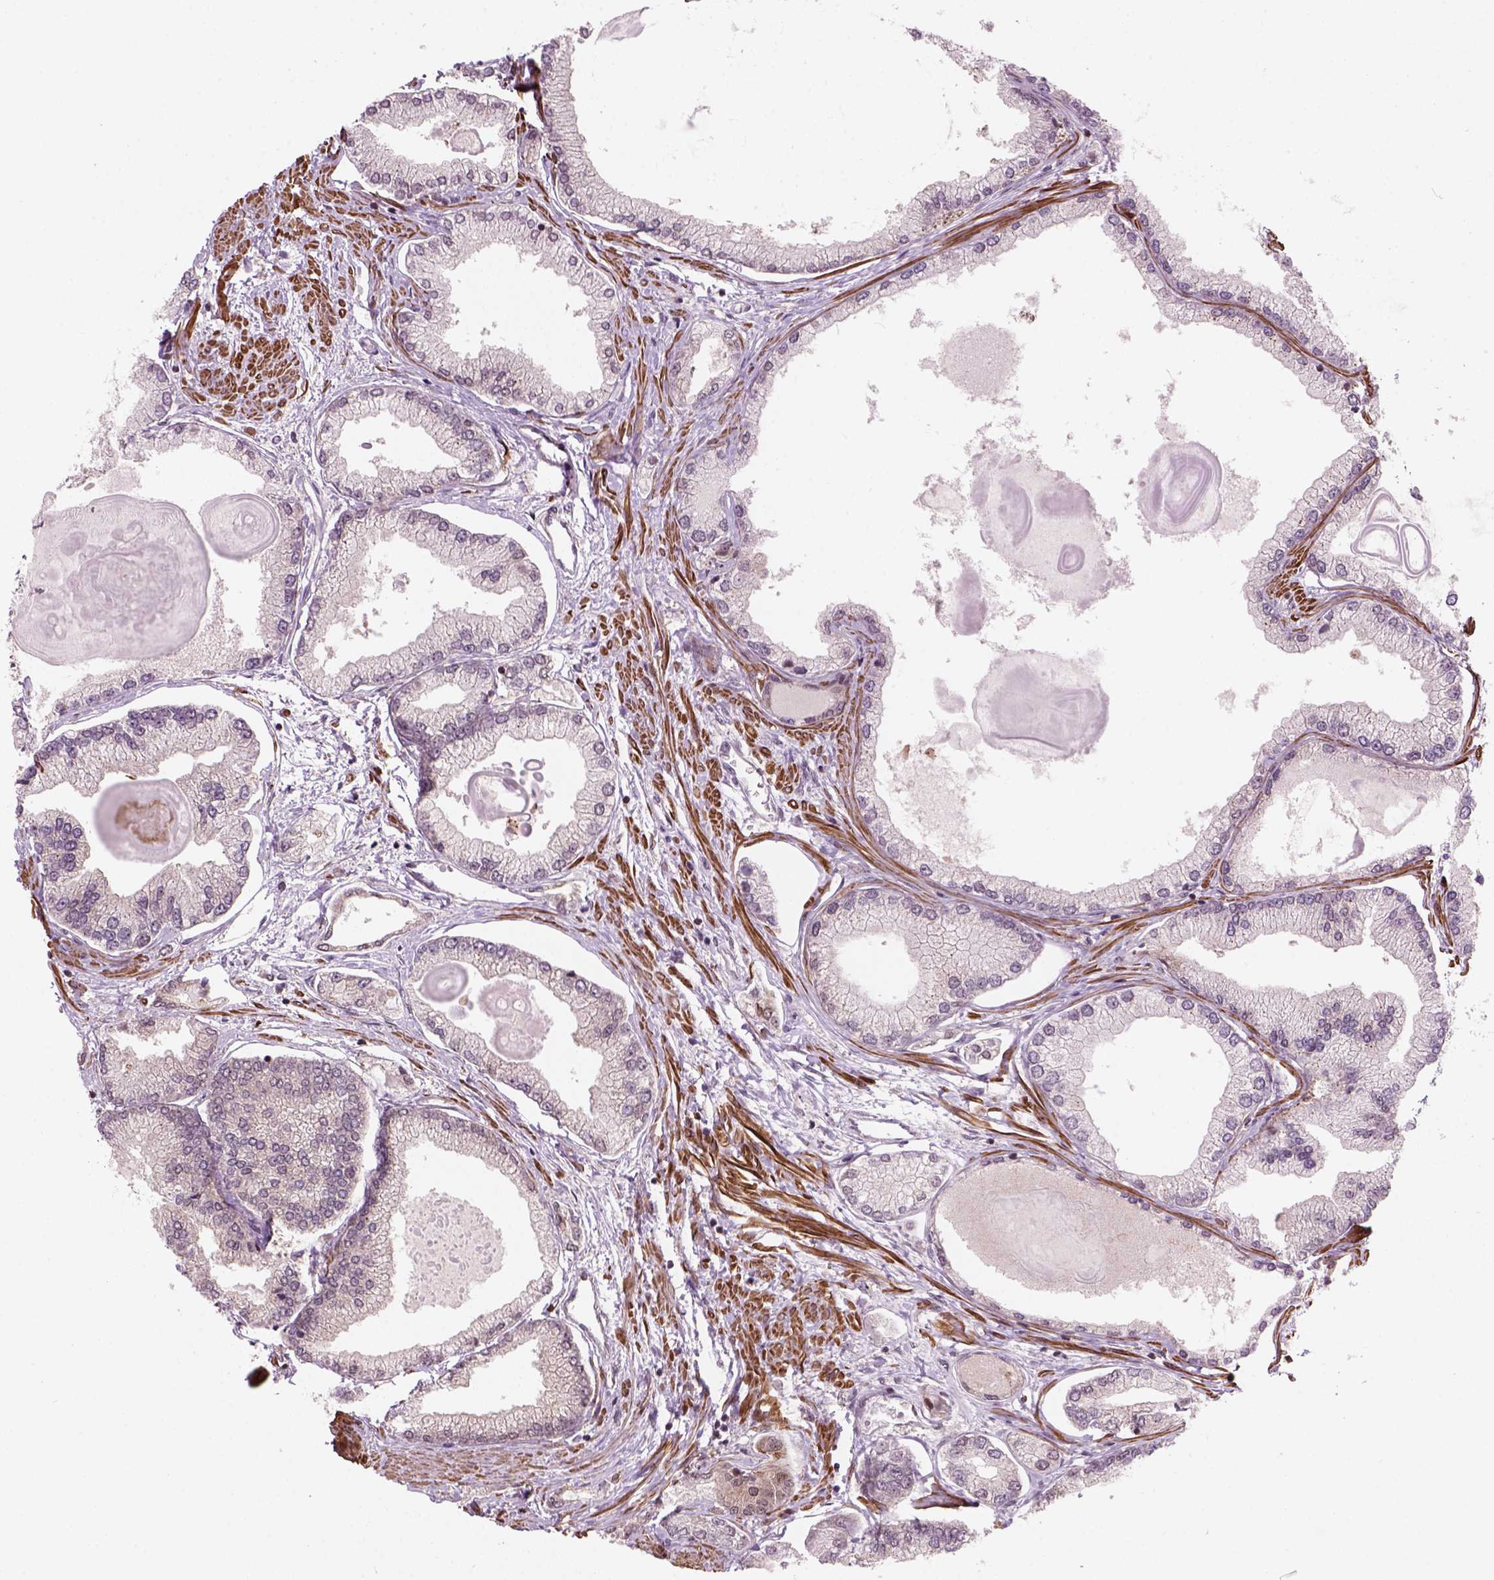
{"staining": {"intensity": "weak", "quantity": "<25%", "location": "cytoplasmic/membranous,nuclear"}, "tissue": "prostate cancer", "cell_type": "Tumor cells", "image_type": "cancer", "snomed": [{"axis": "morphology", "description": "Adenocarcinoma, High grade"}, {"axis": "topography", "description": "Prostate"}], "caption": "A histopathology image of adenocarcinoma (high-grade) (prostate) stained for a protein demonstrates no brown staining in tumor cells.", "gene": "PSMD11", "patient": {"sex": "male", "age": 68}}